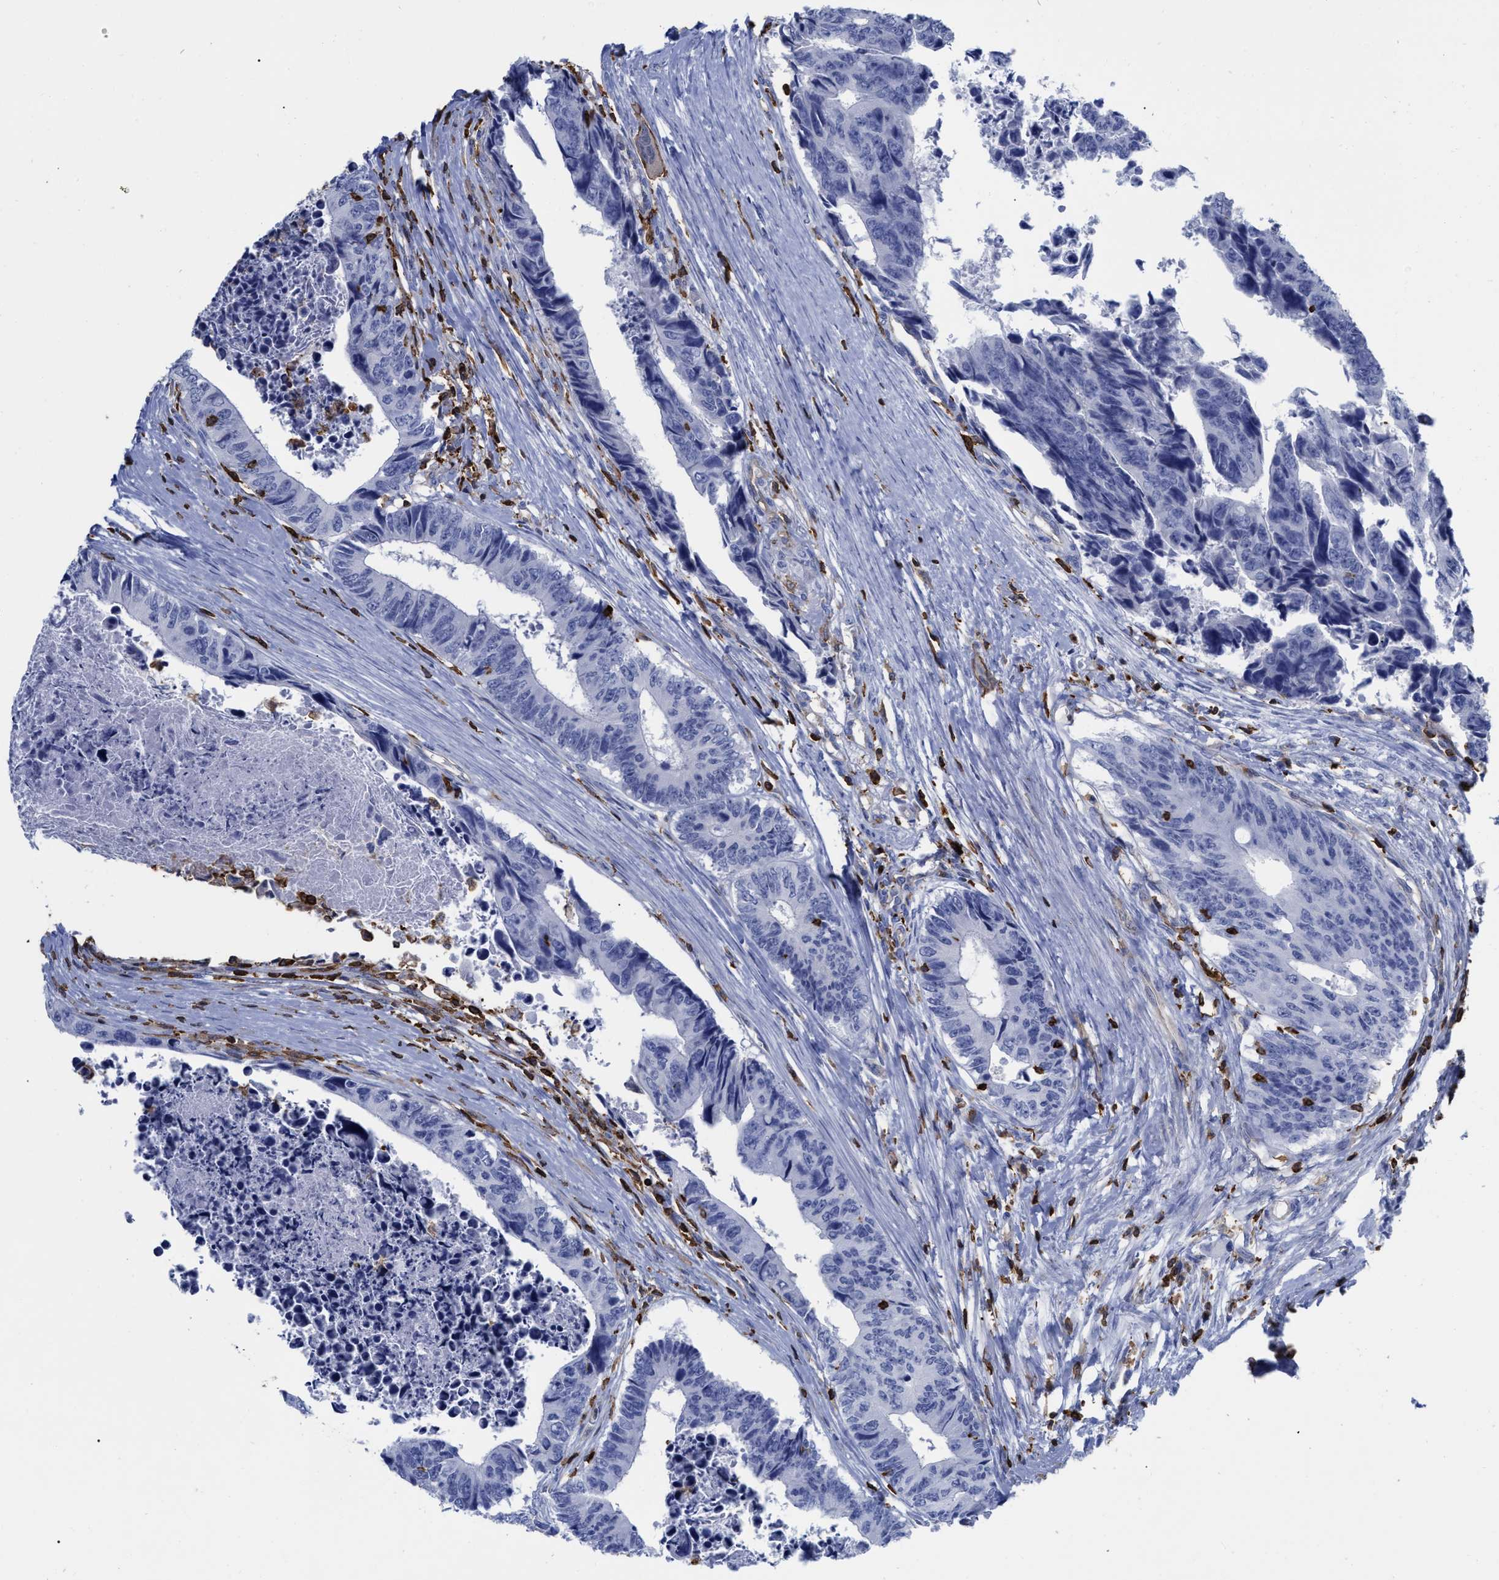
{"staining": {"intensity": "negative", "quantity": "none", "location": "none"}, "tissue": "colorectal cancer", "cell_type": "Tumor cells", "image_type": "cancer", "snomed": [{"axis": "morphology", "description": "Adenocarcinoma, NOS"}, {"axis": "topography", "description": "Rectum"}], "caption": "The immunohistochemistry (IHC) micrograph has no significant staining in tumor cells of colorectal cancer (adenocarcinoma) tissue.", "gene": "HCLS1", "patient": {"sex": "male", "age": 84}}